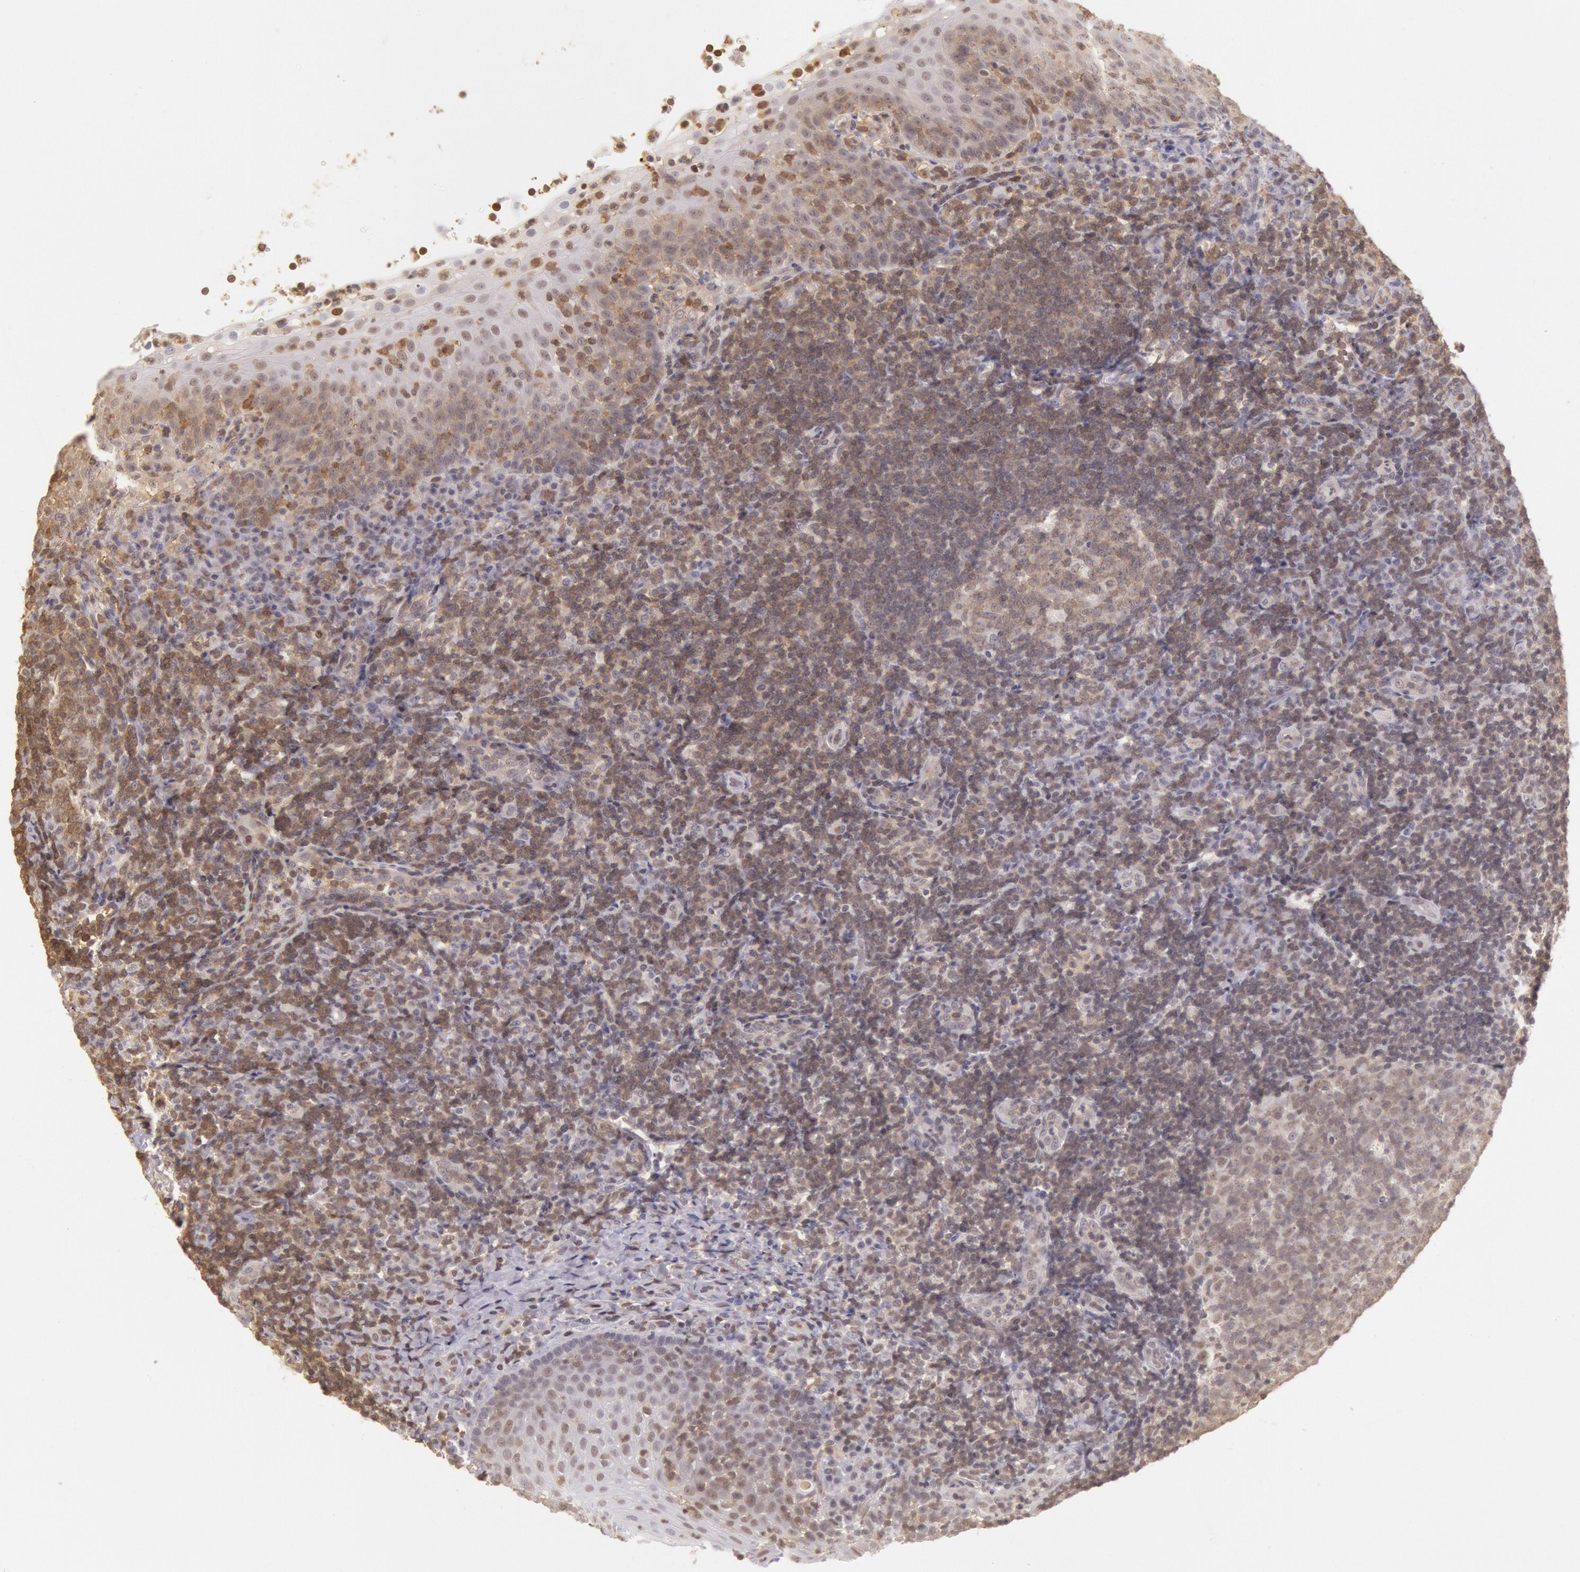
{"staining": {"intensity": "moderate", "quantity": ">75%", "location": "cytoplasmic/membranous,nuclear"}, "tissue": "tonsil", "cell_type": "Germinal center cells", "image_type": "normal", "snomed": [{"axis": "morphology", "description": "Normal tissue, NOS"}, {"axis": "topography", "description": "Tonsil"}], "caption": "DAB (3,3'-diaminobenzidine) immunohistochemical staining of benign tonsil reveals moderate cytoplasmic/membranous,nuclear protein staining in approximately >75% of germinal center cells.", "gene": "HIF1A", "patient": {"sex": "female", "age": 40}}